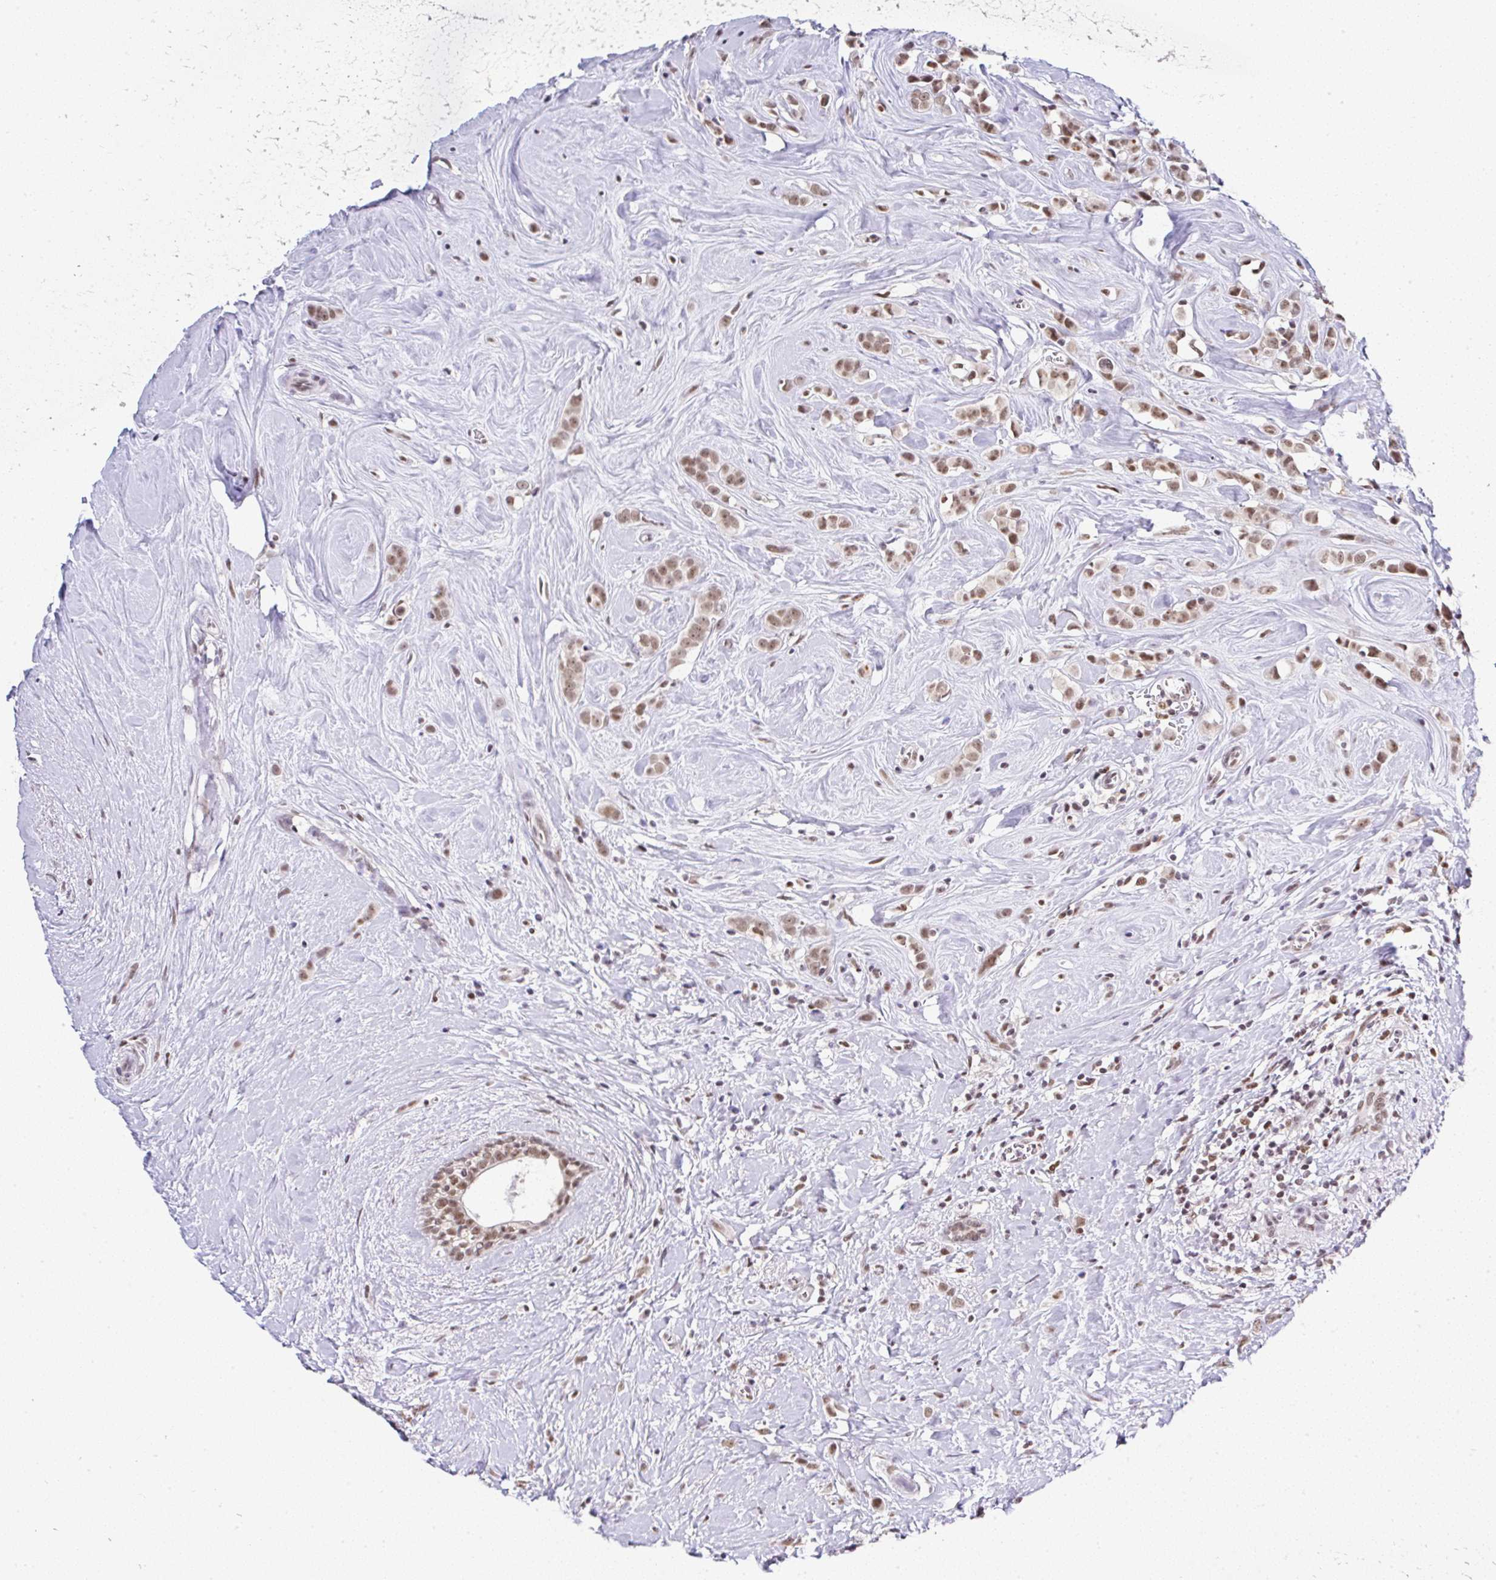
{"staining": {"intensity": "moderate", "quantity": ">75%", "location": "nuclear"}, "tissue": "breast cancer", "cell_type": "Tumor cells", "image_type": "cancer", "snomed": [{"axis": "morphology", "description": "Duct carcinoma"}, {"axis": "topography", "description": "Breast"}], "caption": "The immunohistochemical stain highlights moderate nuclear staining in tumor cells of breast cancer (infiltrating ductal carcinoma) tissue. The staining is performed using DAB (3,3'-diaminobenzidine) brown chromogen to label protein expression. The nuclei are counter-stained blue using hematoxylin.", "gene": "PTPN2", "patient": {"sex": "female", "age": 80}}